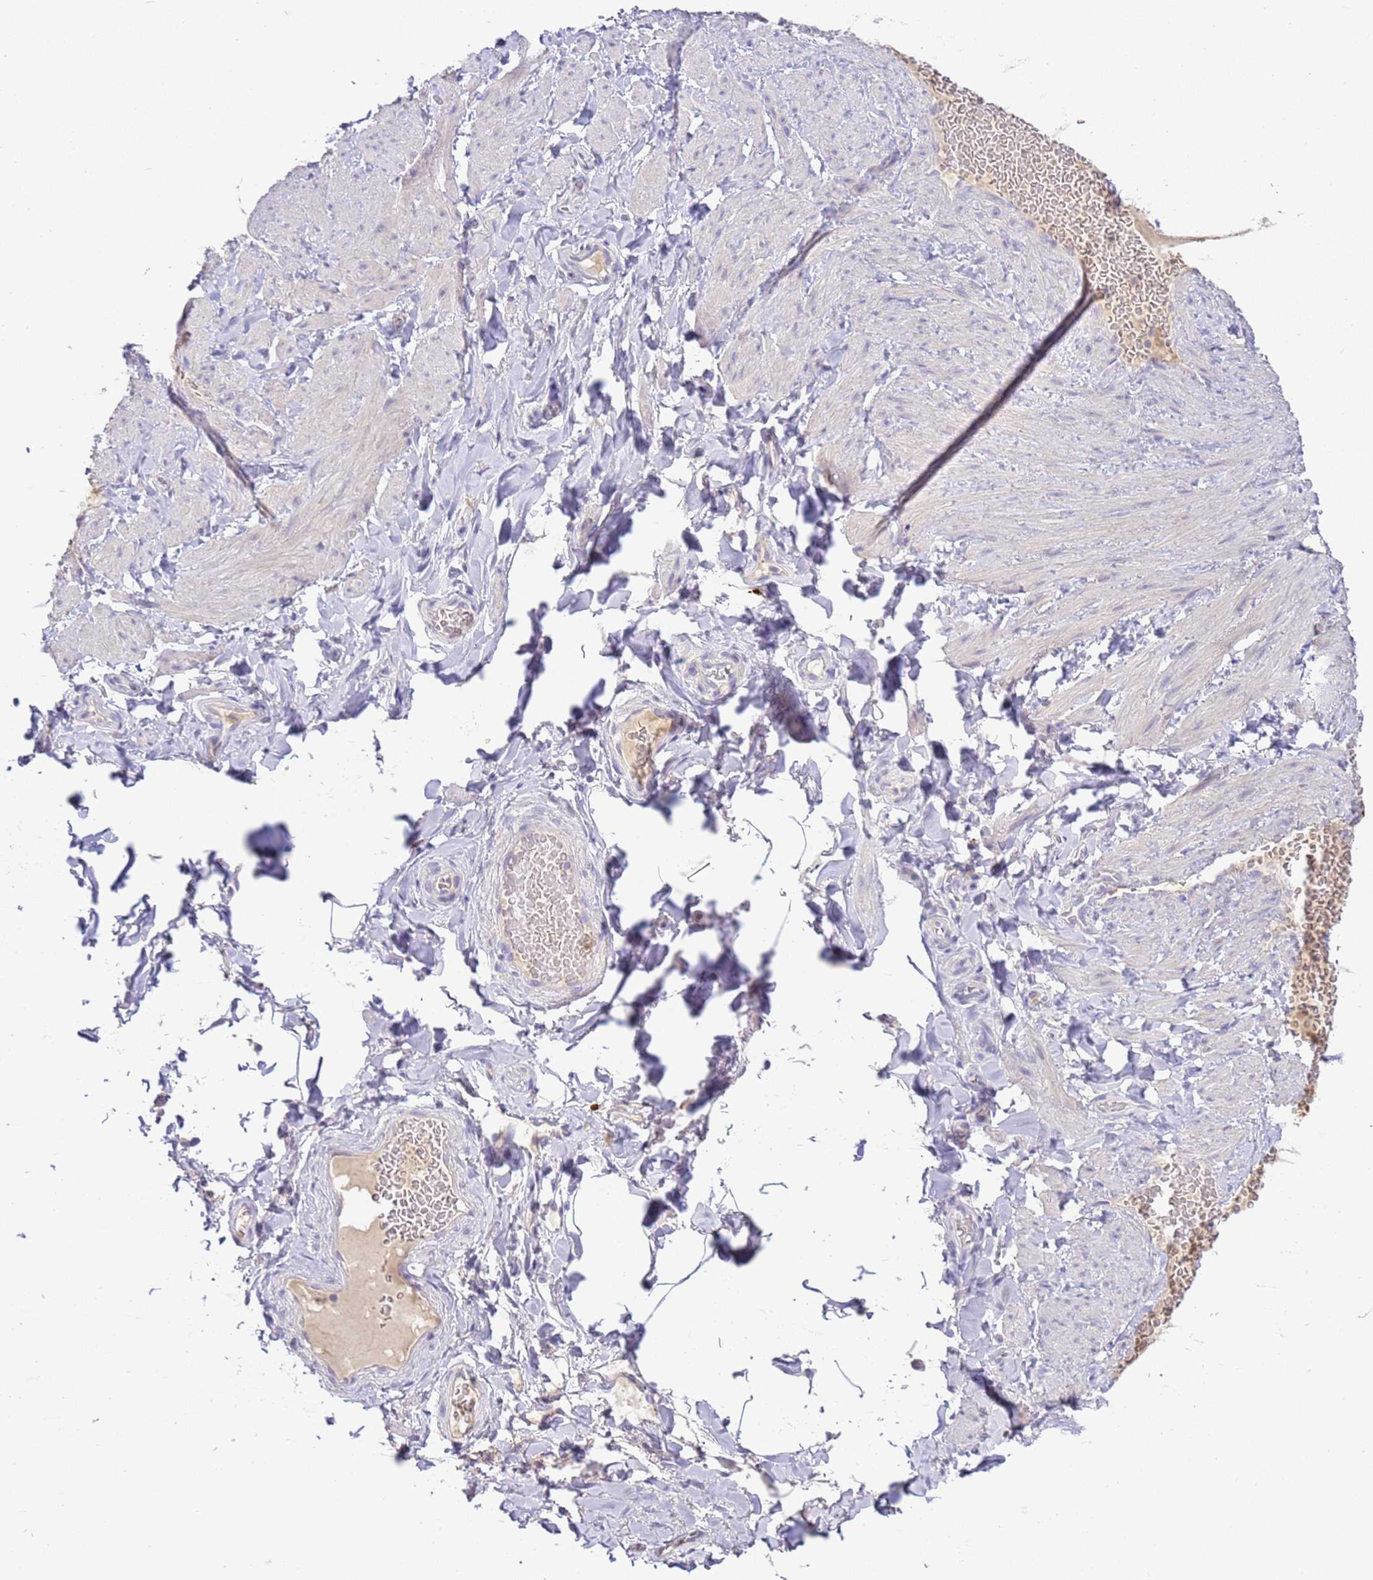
{"staining": {"intensity": "negative", "quantity": "none", "location": "none"}, "tissue": "soft tissue", "cell_type": "Chondrocytes", "image_type": "normal", "snomed": [{"axis": "morphology", "description": "Normal tissue, NOS"}, {"axis": "topography", "description": "Soft tissue"}, {"axis": "topography", "description": "Vascular tissue"}], "caption": "Chondrocytes show no significant protein positivity in normal soft tissue. The staining is performed using DAB brown chromogen with nuclei counter-stained in using hematoxylin.", "gene": "IL2RG", "patient": {"sex": "male", "age": 54}}